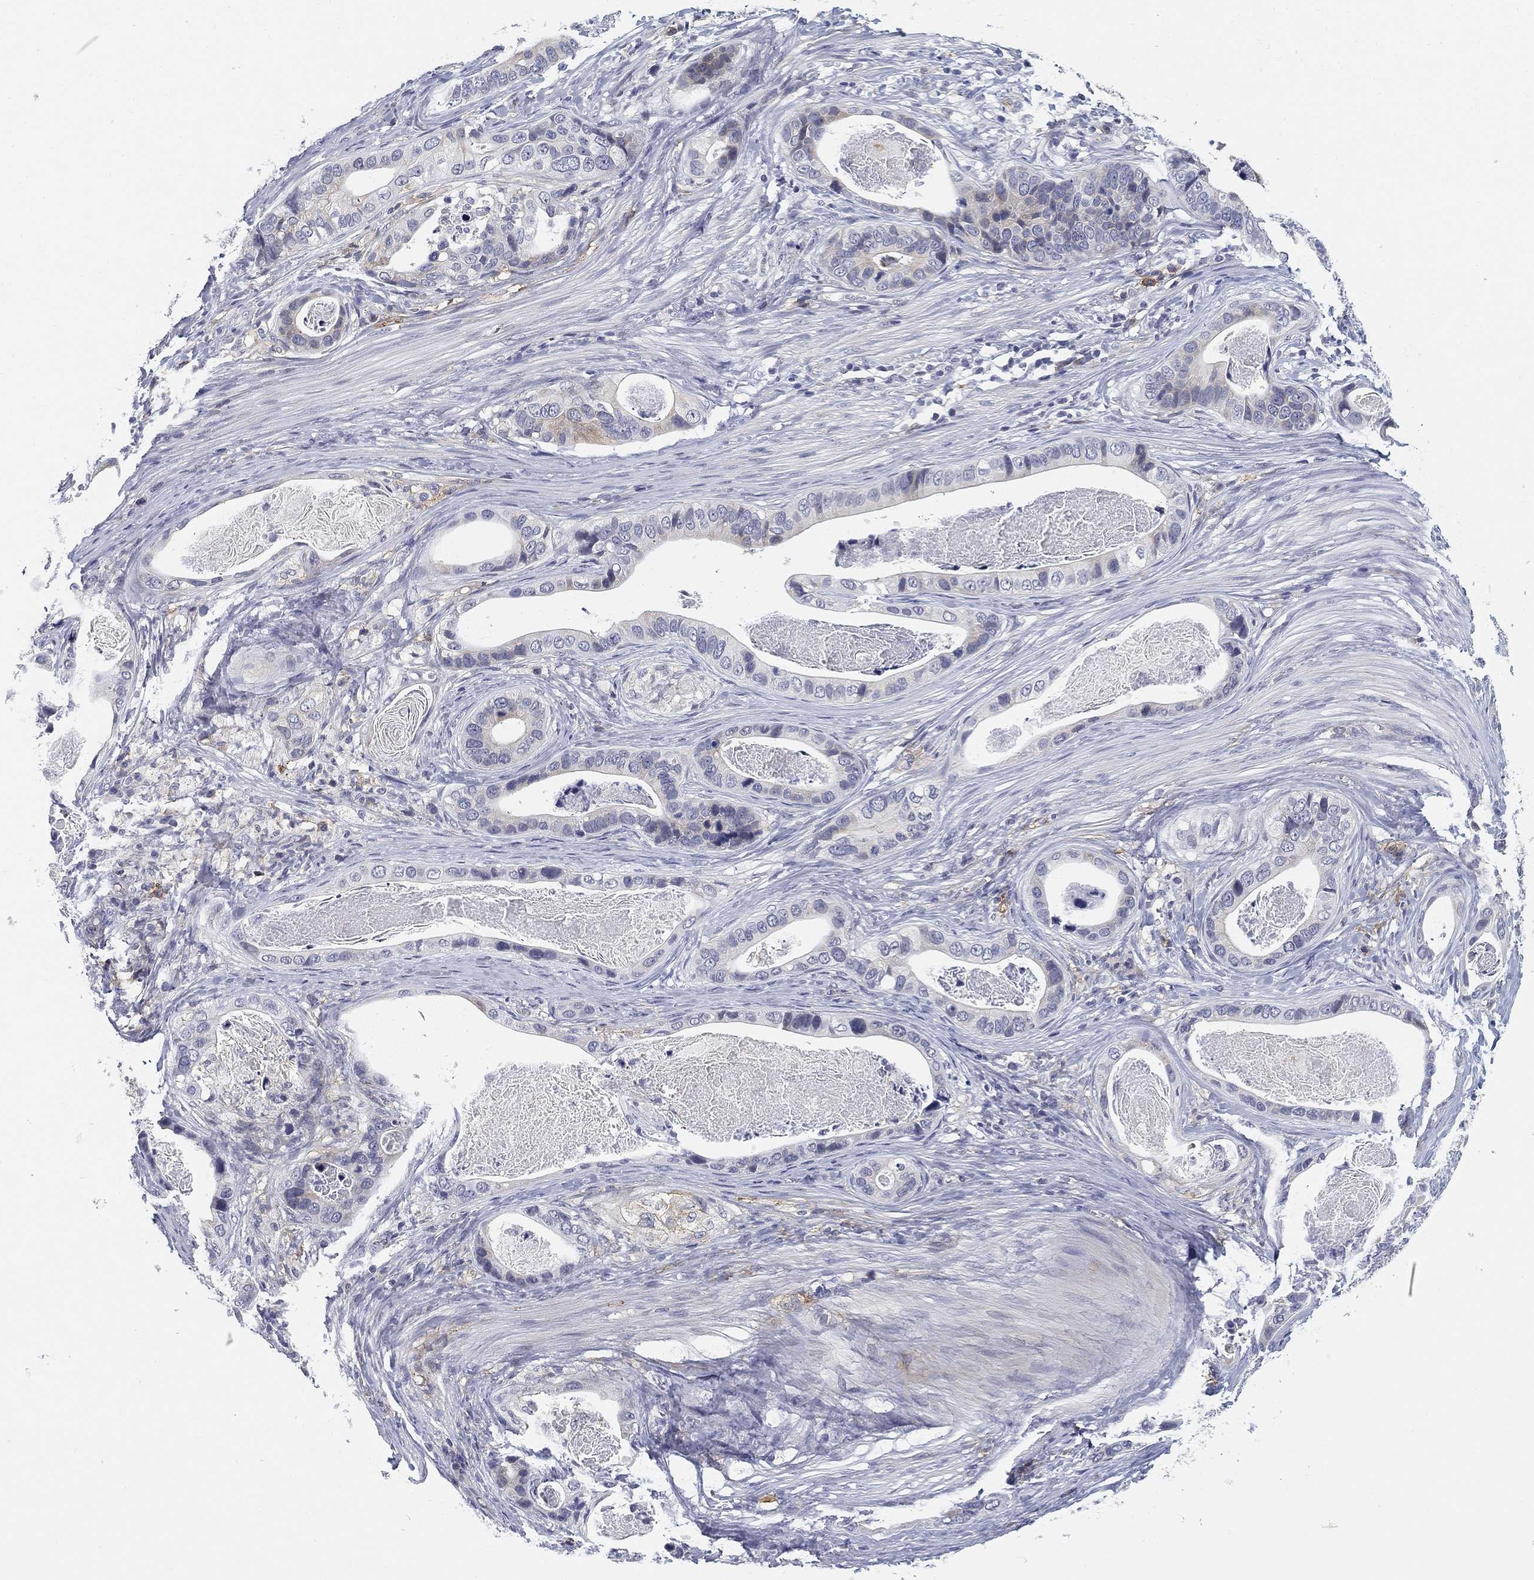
{"staining": {"intensity": "negative", "quantity": "none", "location": "none"}, "tissue": "stomach cancer", "cell_type": "Tumor cells", "image_type": "cancer", "snomed": [{"axis": "morphology", "description": "Adenocarcinoma, NOS"}, {"axis": "topography", "description": "Stomach"}], "caption": "The histopathology image shows no significant expression in tumor cells of stomach cancer.", "gene": "SLC2A5", "patient": {"sex": "male", "age": 84}}